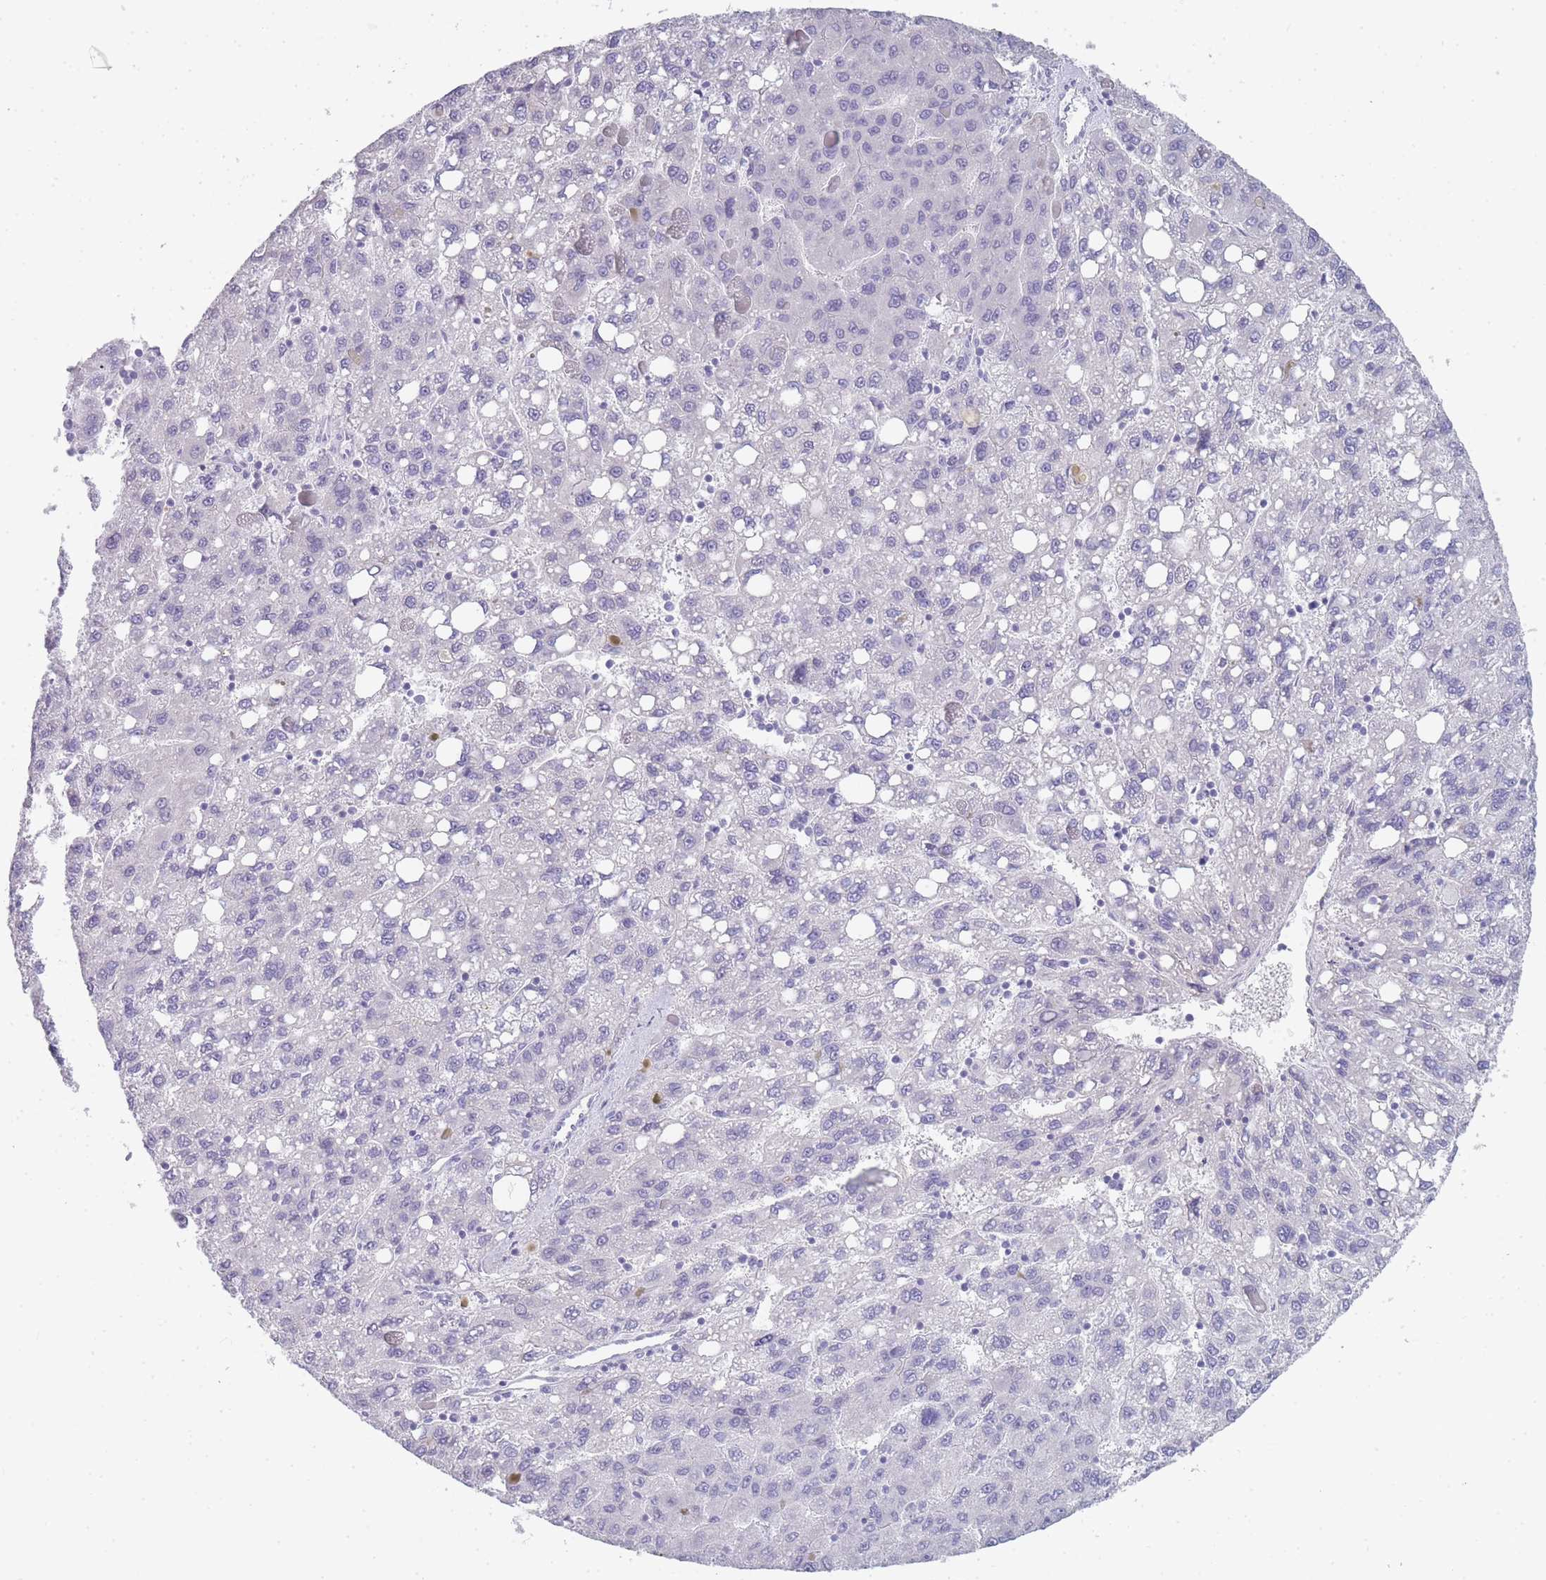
{"staining": {"intensity": "negative", "quantity": "none", "location": "none"}, "tissue": "liver cancer", "cell_type": "Tumor cells", "image_type": "cancer", "snomed": [{"axis": "morphology", "description": "Carcinoma, Hepatocellular, NOS"}, {"axis": "topography", "description": "Liver"}], "caption": "This photomicrograph is of hepatocellular carcinoma (liver) stained with immunohistochemistry (IHC) to label a protein in brown with the nuclei are counter-stained blue. There is no expression in tumor cells.", "gene": "TCP11", "patient": {"sex": "female", "age": 82}}